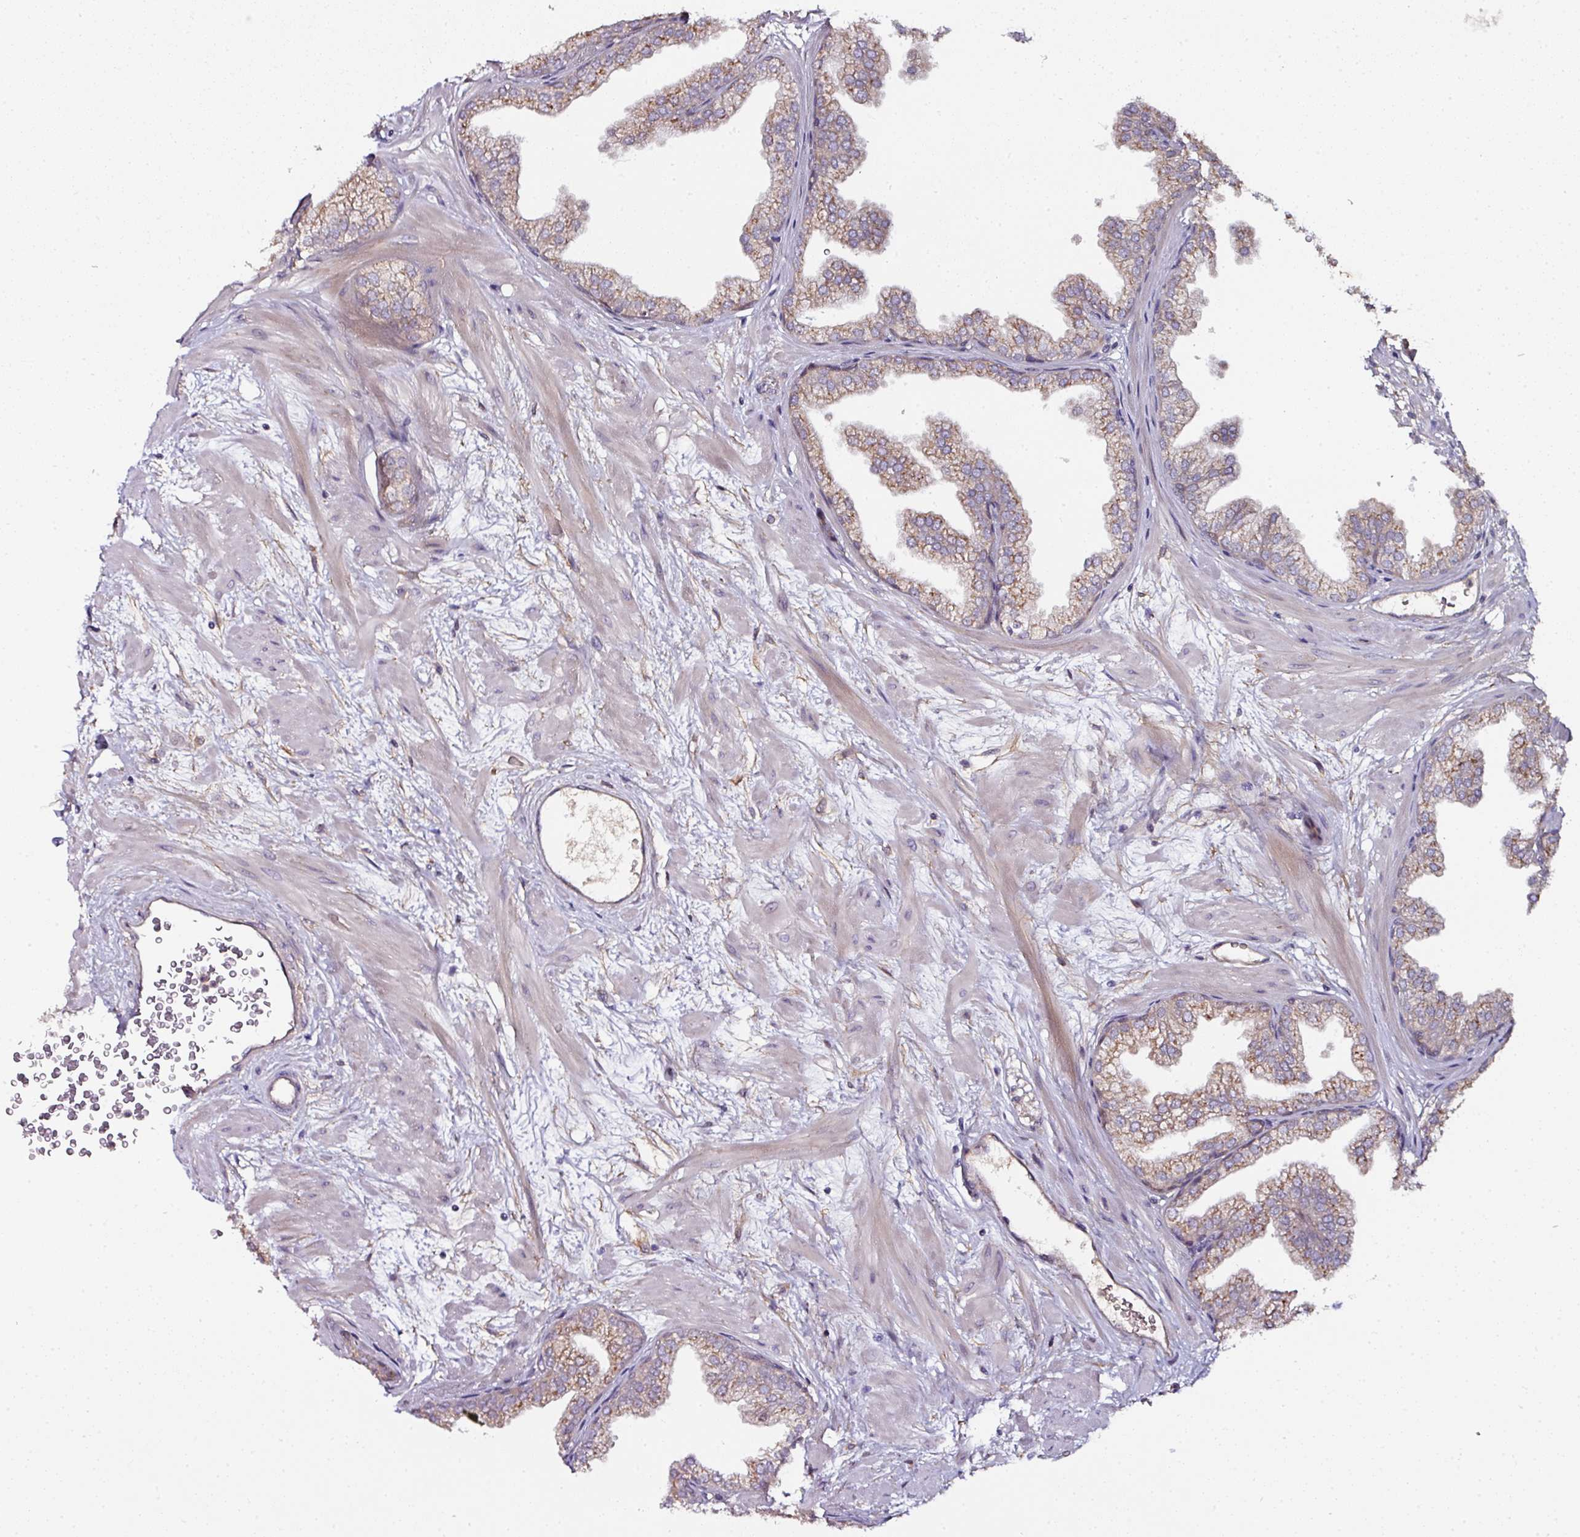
{"staining": {"intensity": "moderate", "quantity": "25%-75%", "location": "cytoplasmic/membranous"}, "tissue": "prostate", "cell_type": "Glandular cells", "image_type": "normal", "snomed": [{"axis": "morphology", "description": "Normal tissue, NOS"}, {"axis": "topography", "description": "Prostate"}], "caption": "DAB (3,3'-diaminobenzidine) immunohistochemical staining of benign prostate exhibits moderate cytoplasmic/membranous protein staining in about 25%-75% of glandular cells.", "gene": "CTDSP2", "patient": {"sex": "male", "age": 37}}